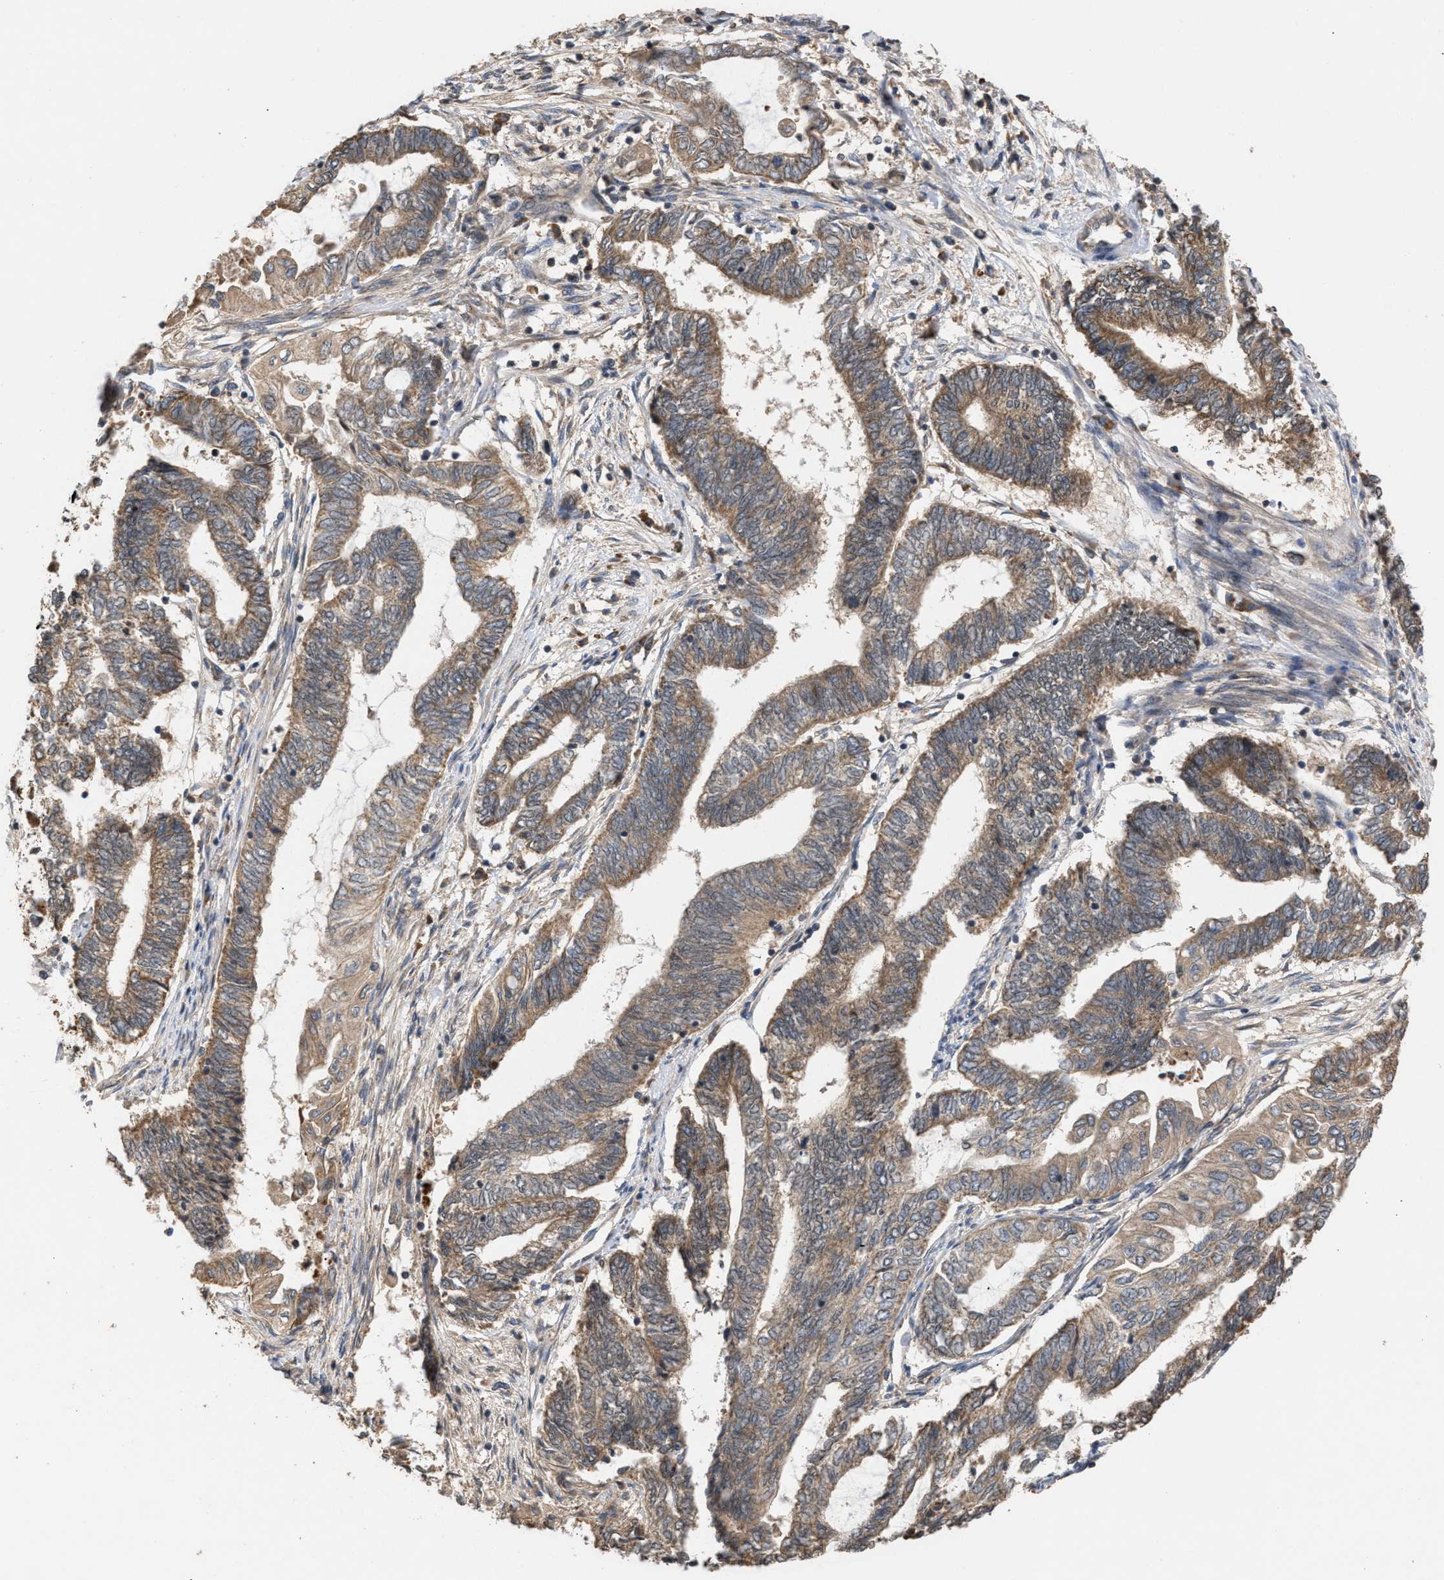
{"staining": {"intensity": "moderate", "quantity": ">75%", "location": "cytoplasmic/membranous"}, "tissue": "endometrial cancer", "cell_type": "Tumor cells", "image_type": "cancer", "snomed": [{"axis": "morphology", "description": "Adenocarcinoma, NOS"}, {"axis": "topography", "description": "Uterus"}, {"axis": "topography", "description": "Endometrium"}], "caption": "Moderate cytoplasmic/membranous protein staining is appreciated in approximately >75% of tumor cells in endometrial cancer.", "gene": "C9orf78", "patient": {"sex": "female", "age": 70}}